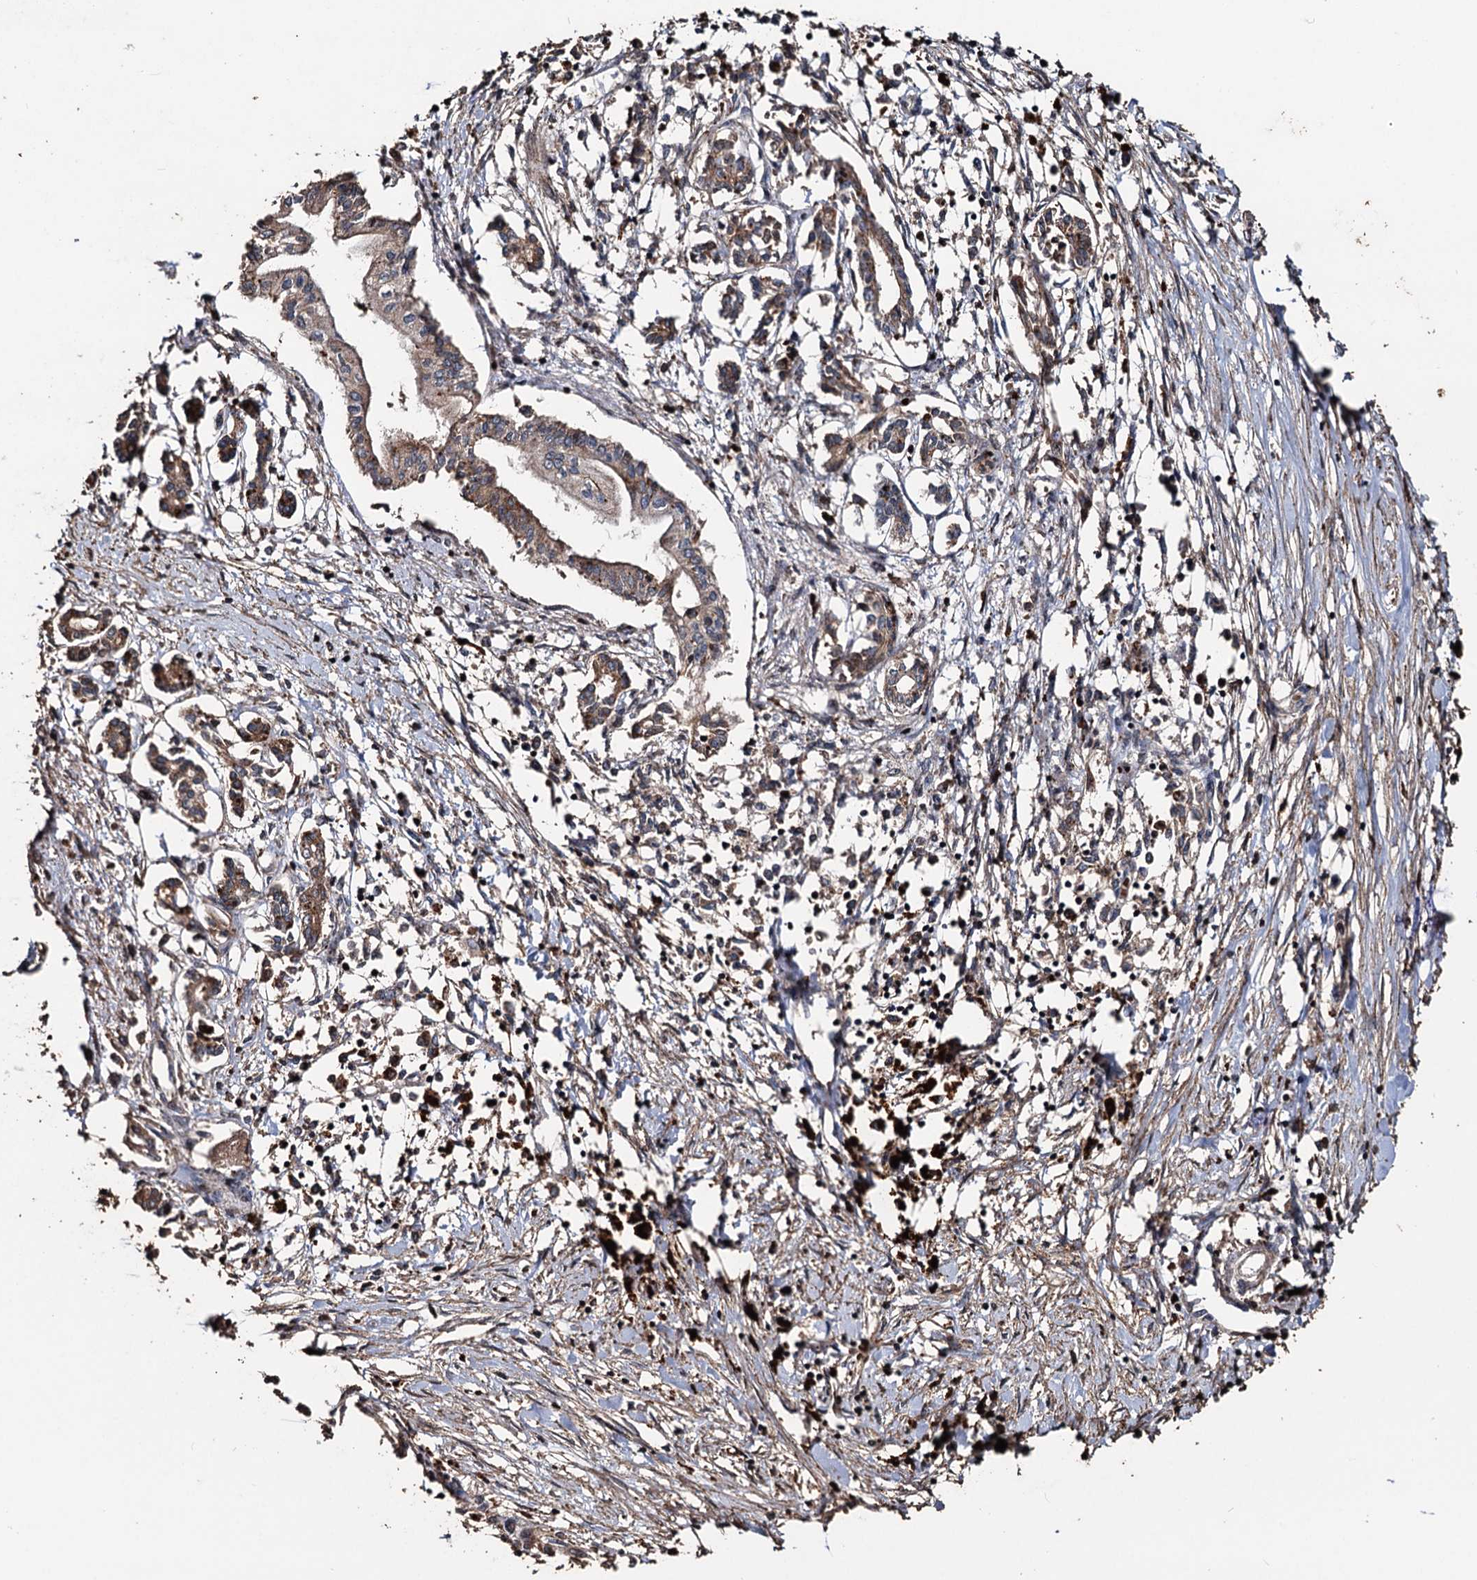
{"staining": {"intensity": "moderate", "quantity": ">75%", "location": "cytoplasmic/membranous"}, "tissue": "pancreatic cancer", "cell_type": "Tumor cells", "image_type": "cancer", "snomed": [{"axis": "morphology", "description": "Adenocarcinoma, NOS"}, {"axis": "topography", "description": "Pancreas"}], "caption": "This micrograph displays immunohistochemistry (IHC) staining of pancreatic adenocarcinoma, with medium moderate cytoplasmic/membranous expression in about >75% of tumor cells.", "gene": "NOTCH2NLA", "patient": {"sex": "female", "age": 50}}